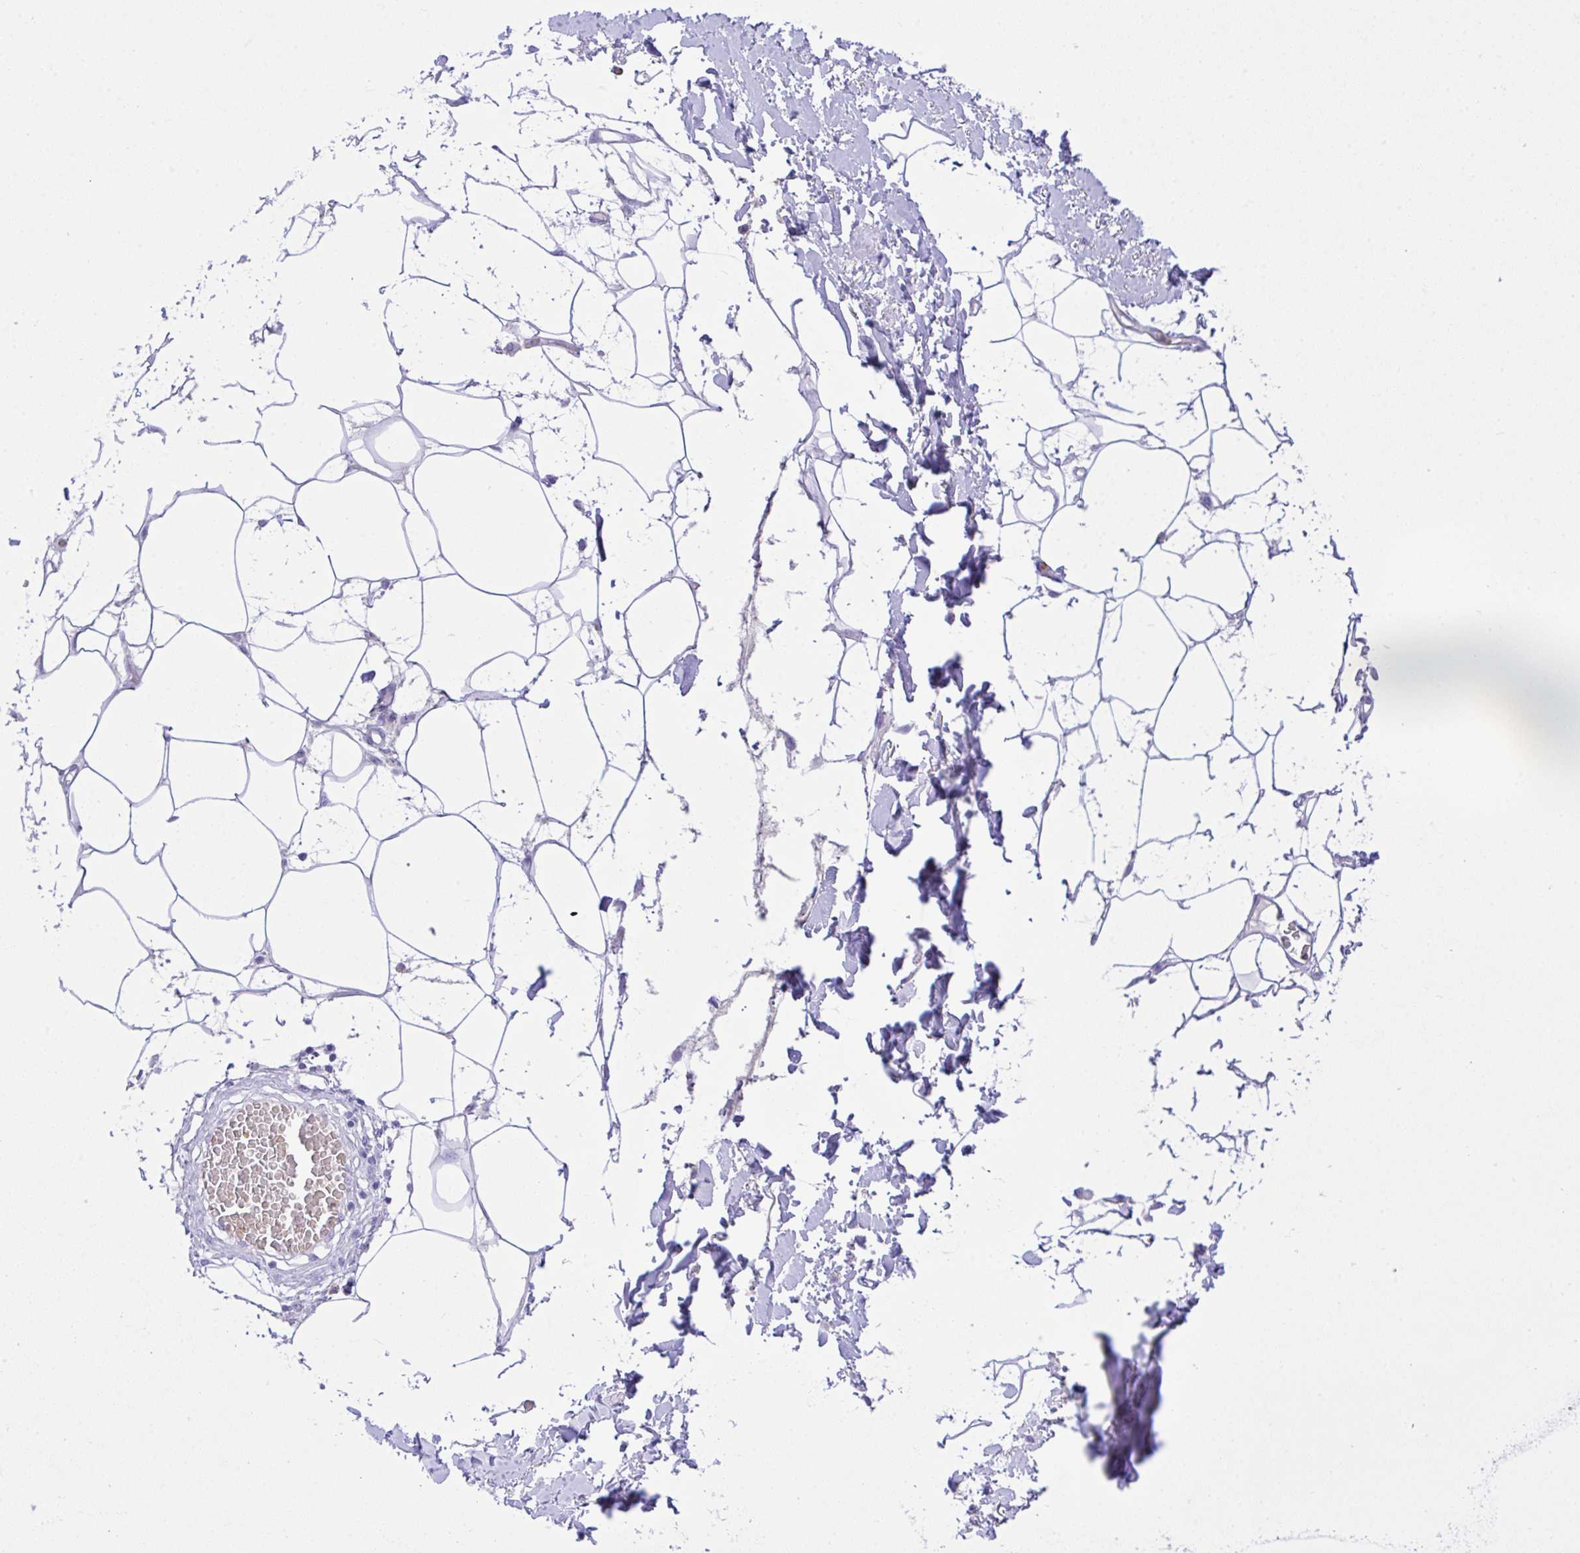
{"staining": {"intensity": "negative", "quantity": "none", "location": "none"}, "tissue": "adipose tissue", "cell_type": "Adipocytes", "image_type": "normal", "snomed": [{"axis": "morphology", "description": "Normal tissue, NOS"}, {"axis": "topography", "description": "Vagina"}, {"axis": "topography", "description": "Peripheral nerve tissue"}], "caption": "Immunohistochemical staining of normal adipose tissue reveals no significant positivity in adipocytes. (DAB immunohistochemistry with hematoxylin counter stain).", "gene": "ZNF221", "patient": {"sex": "female", "age": 71}}